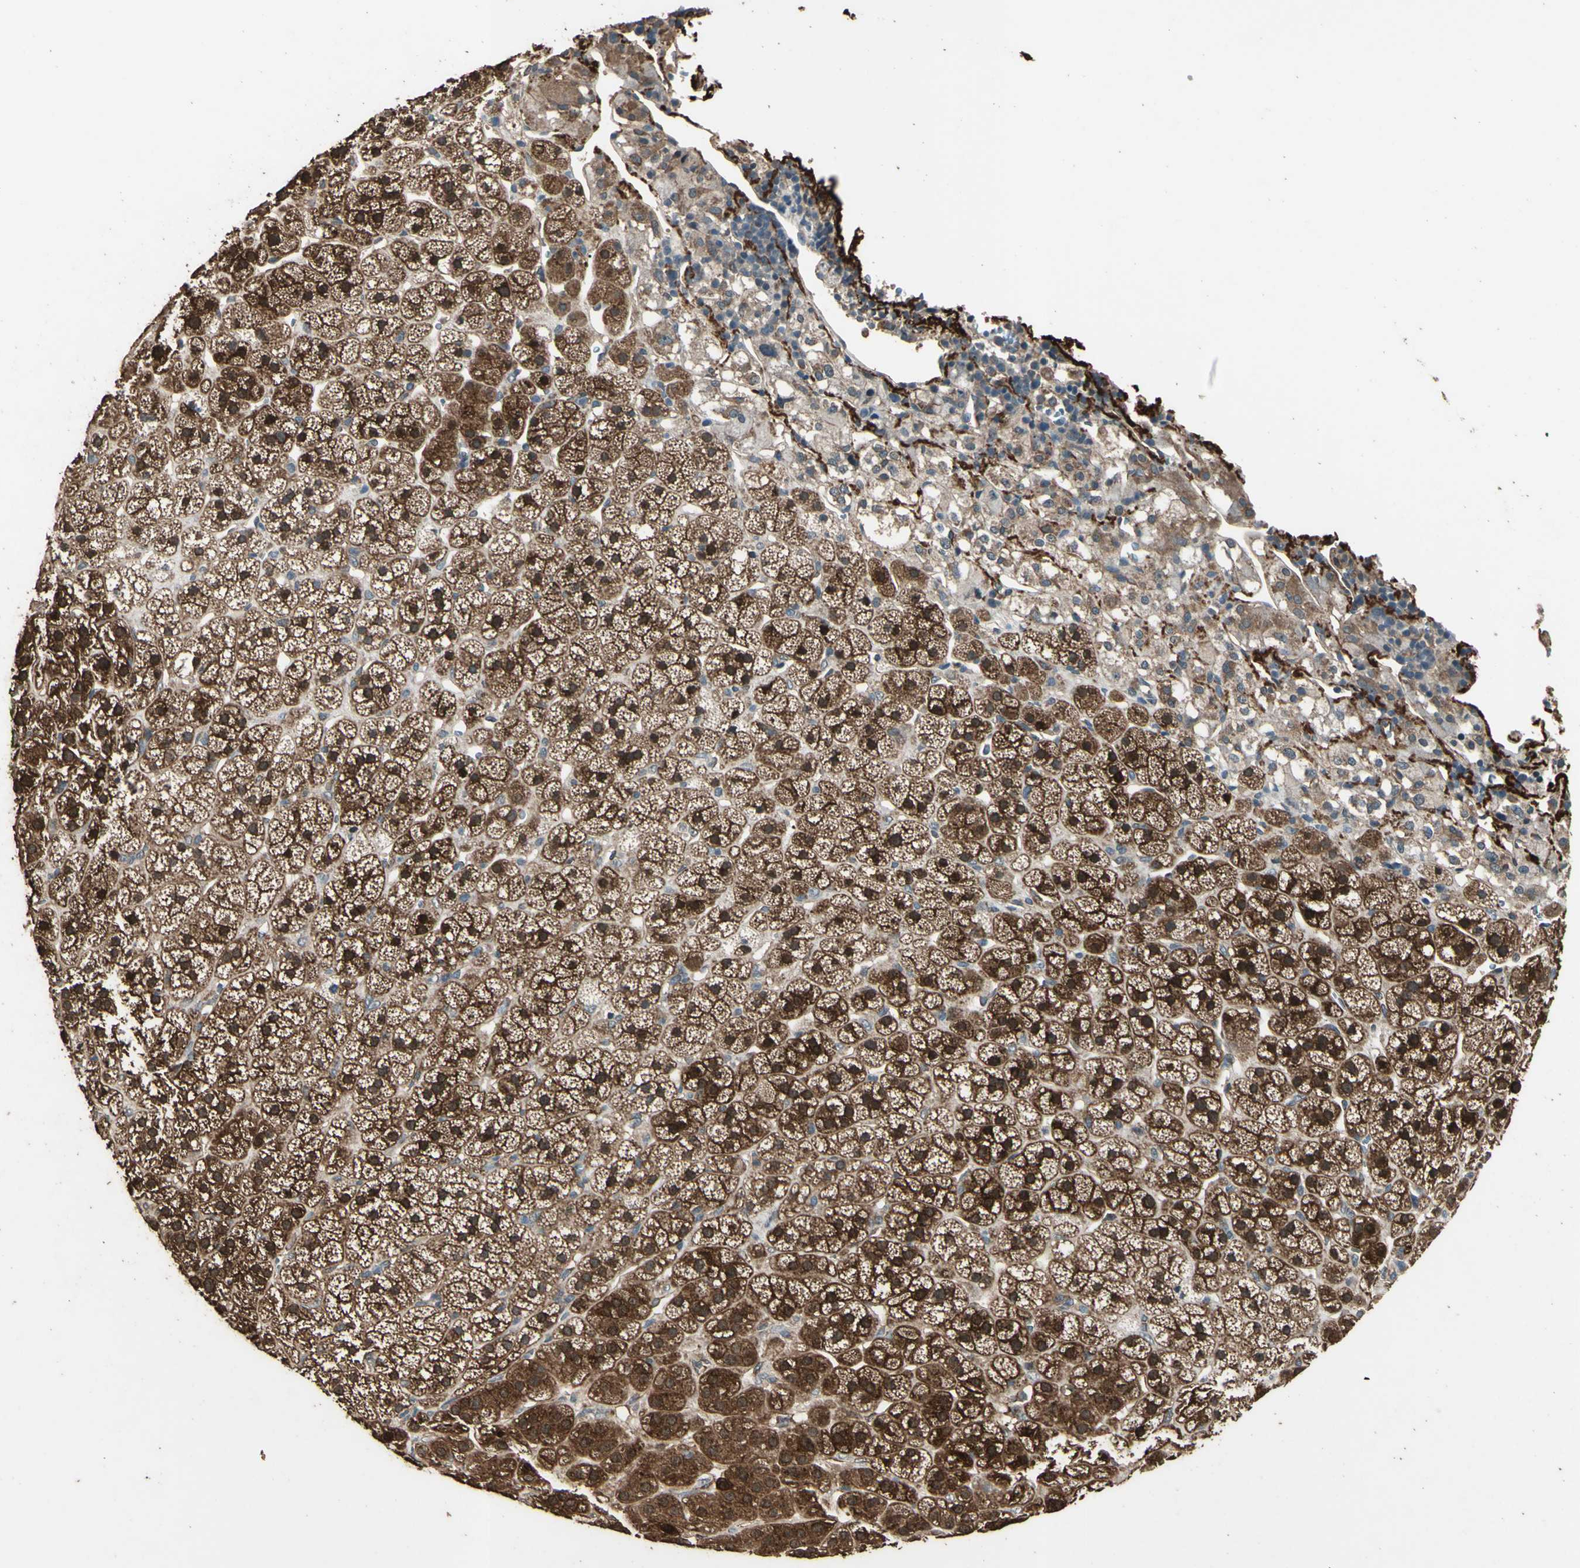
{"staining": {"intensity": "moderate", "quantity": ">75%", "location": "cytoplasmic/membranous"}, "tissue": "adrenal gland", "cell_type": "Glandular cells", "image_type": "normal", "snomed": [{"axis": "morphology", "description": "Normal tissue, NOS"}, {"axis": "topography", "description": "Adrenal gland"}], "caption": "Immunohistochemistry (IHC) histopathology image of normal adrenal gland: adrenal gland stained using immunohistochemistry (IHC) reveals medium levels of moderate protein expression localized specifically in the cytoplasmic/membranous of glandular cells, appearing as a cytoplasmic/membranous brown color.", "gene": "TSPO", "patient": {"sex": "male", "age": 56}}